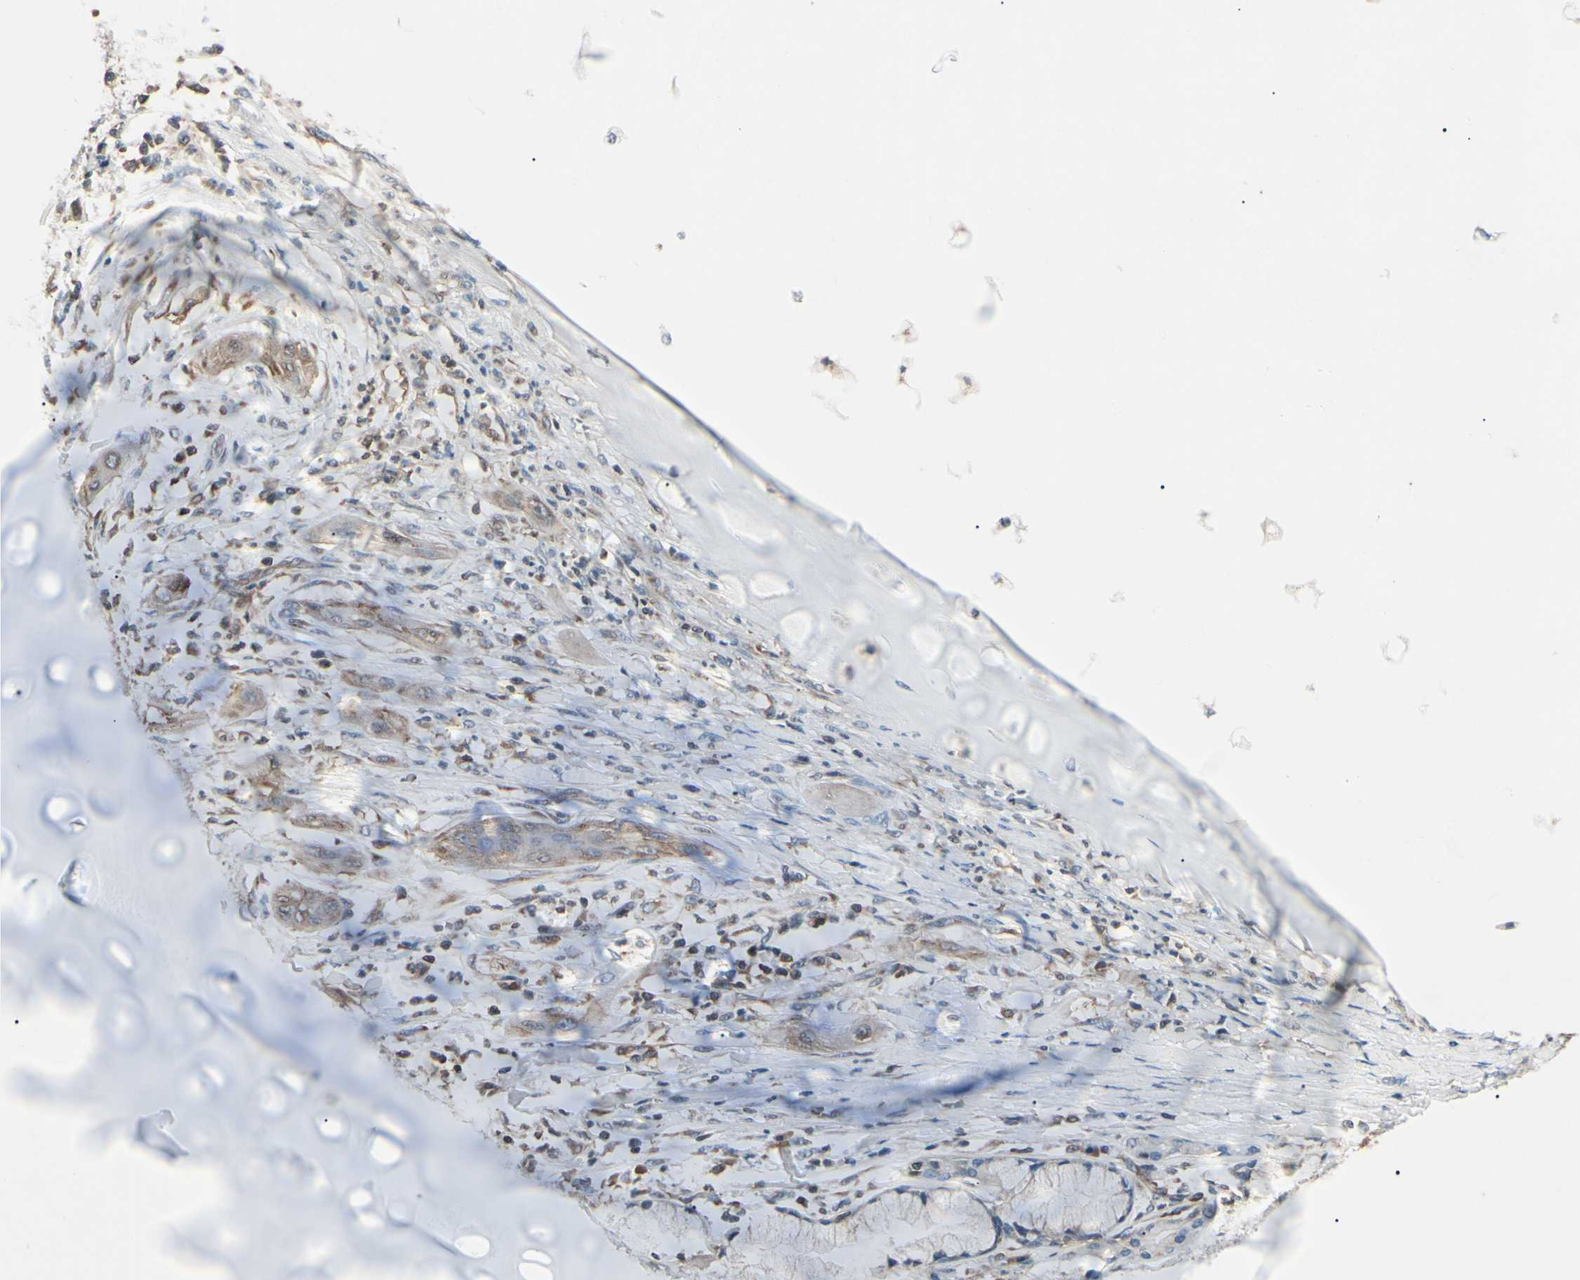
{"staining": {"intensity": "moderate", "quantity": "25%-75%", "location": "cytoplasmic/membranous"}, "tissue": "lung cancer", "cell_type": "Tumor cells", "image_type": "cancer", "snomed": [{"axis": "morphology", "description": "Squamous cell carcinoma, NOS"}, {"axis": "topography", "description": "Lung"}], "caption": "Immunohistochemistry image of neoplastic tissue: human lung squamous cell carcinoma stained using immunohistochemistry (IHC) displays medium levels of moderate protein expression localized specifically in the cytoplasmic/membranous of tumor cells, appearing as a cytoplasmic/membranous brown color.", "gene": "MAPRE1", "patient": {"sex": "female", "age": 47}}